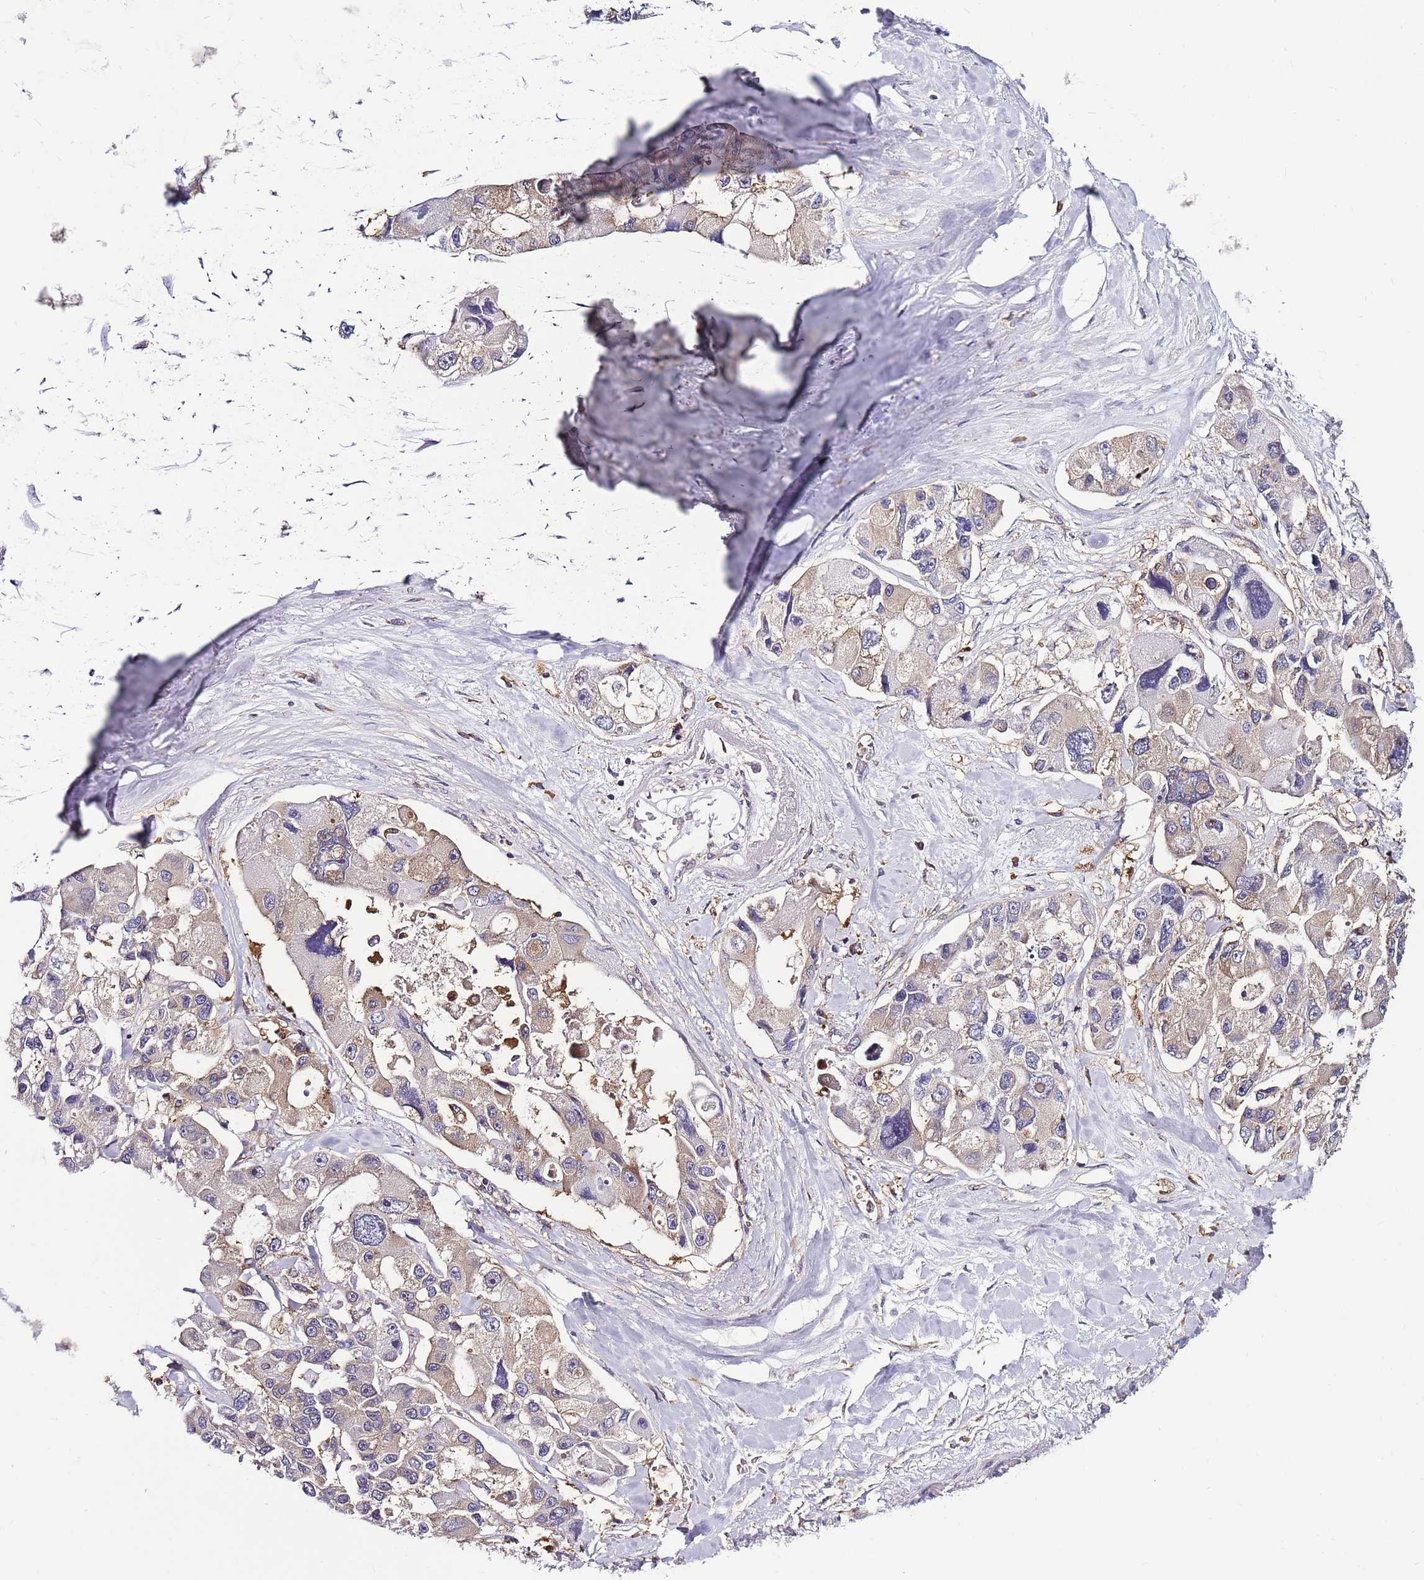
{"staining": {"intensity": "weak", "quantity": "<25%", "location": "cytoplasmic/membranous"}, "tissue": "lung cancer", "cell_type": "Tumor cells", "image_type": "cancer", "snomed": [{"axis": "morphology", "description": "Adenocarcinoma, NOS"}, {"axis": "topography", "description": "Lung"}], "caption": "The micrograph shows no significant staining in tumor cells of lung cancer (adenocarcinoma).", "gene": "ATXN2L", "patient": {"sex": "female", "age": 54}}